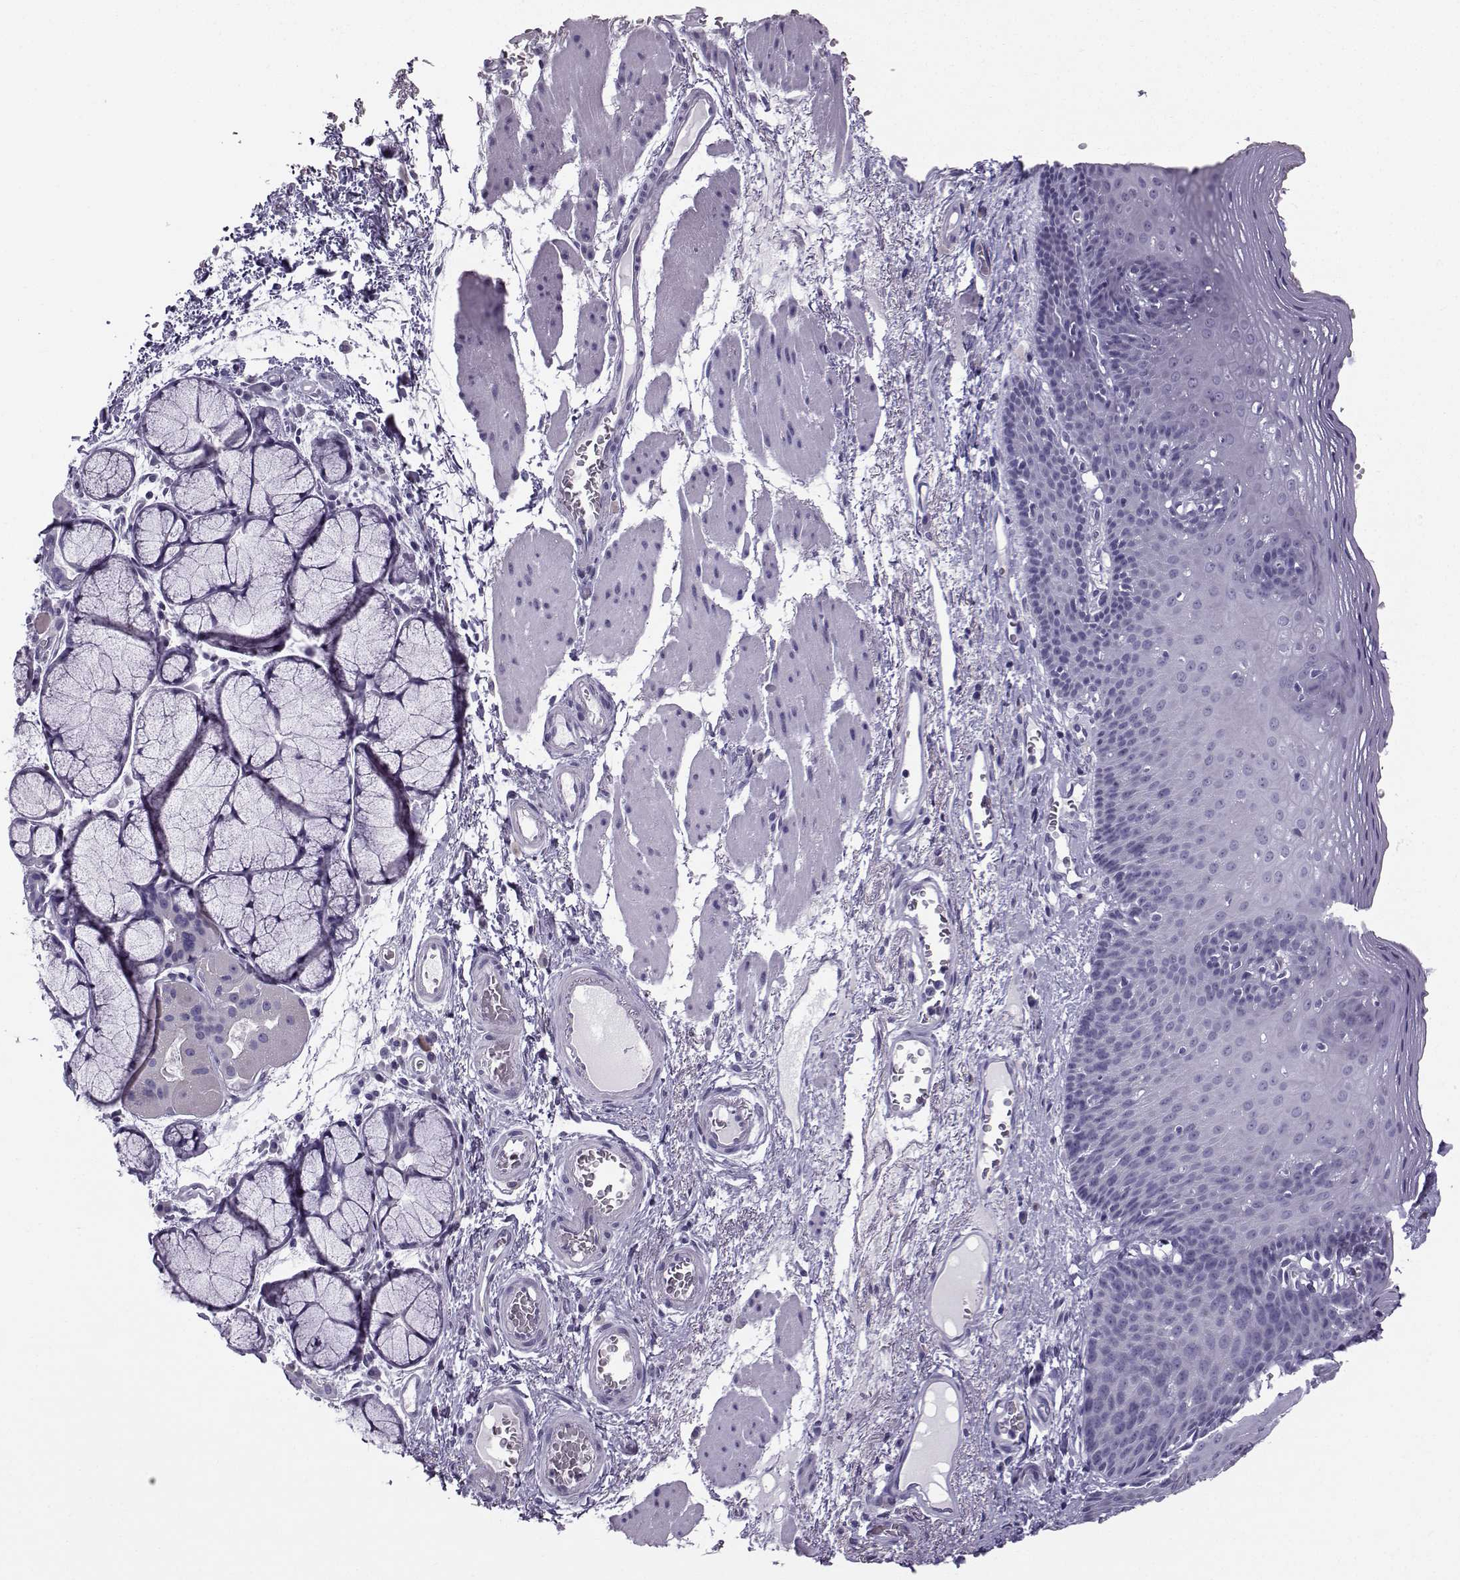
{"staining": {"intensity": "negative", "quantity": "none", "location": "none"}, "tissue": "esophagus", "cell_type": "Squamous epithelial cells", "image_type": "normal", "snomed": [{"axis": "morphology", "description": "Normal tissue, NOS"}, {"axis": "topography", "description": "Esophagus"}], "caption": "Human esophagus stained for a protein using immunohistochemistry (IHC) shows no positivity in squamous epithelial cells.", "gene": "ZBTB8B", "patient": {"sex": "male", "age": 76}}